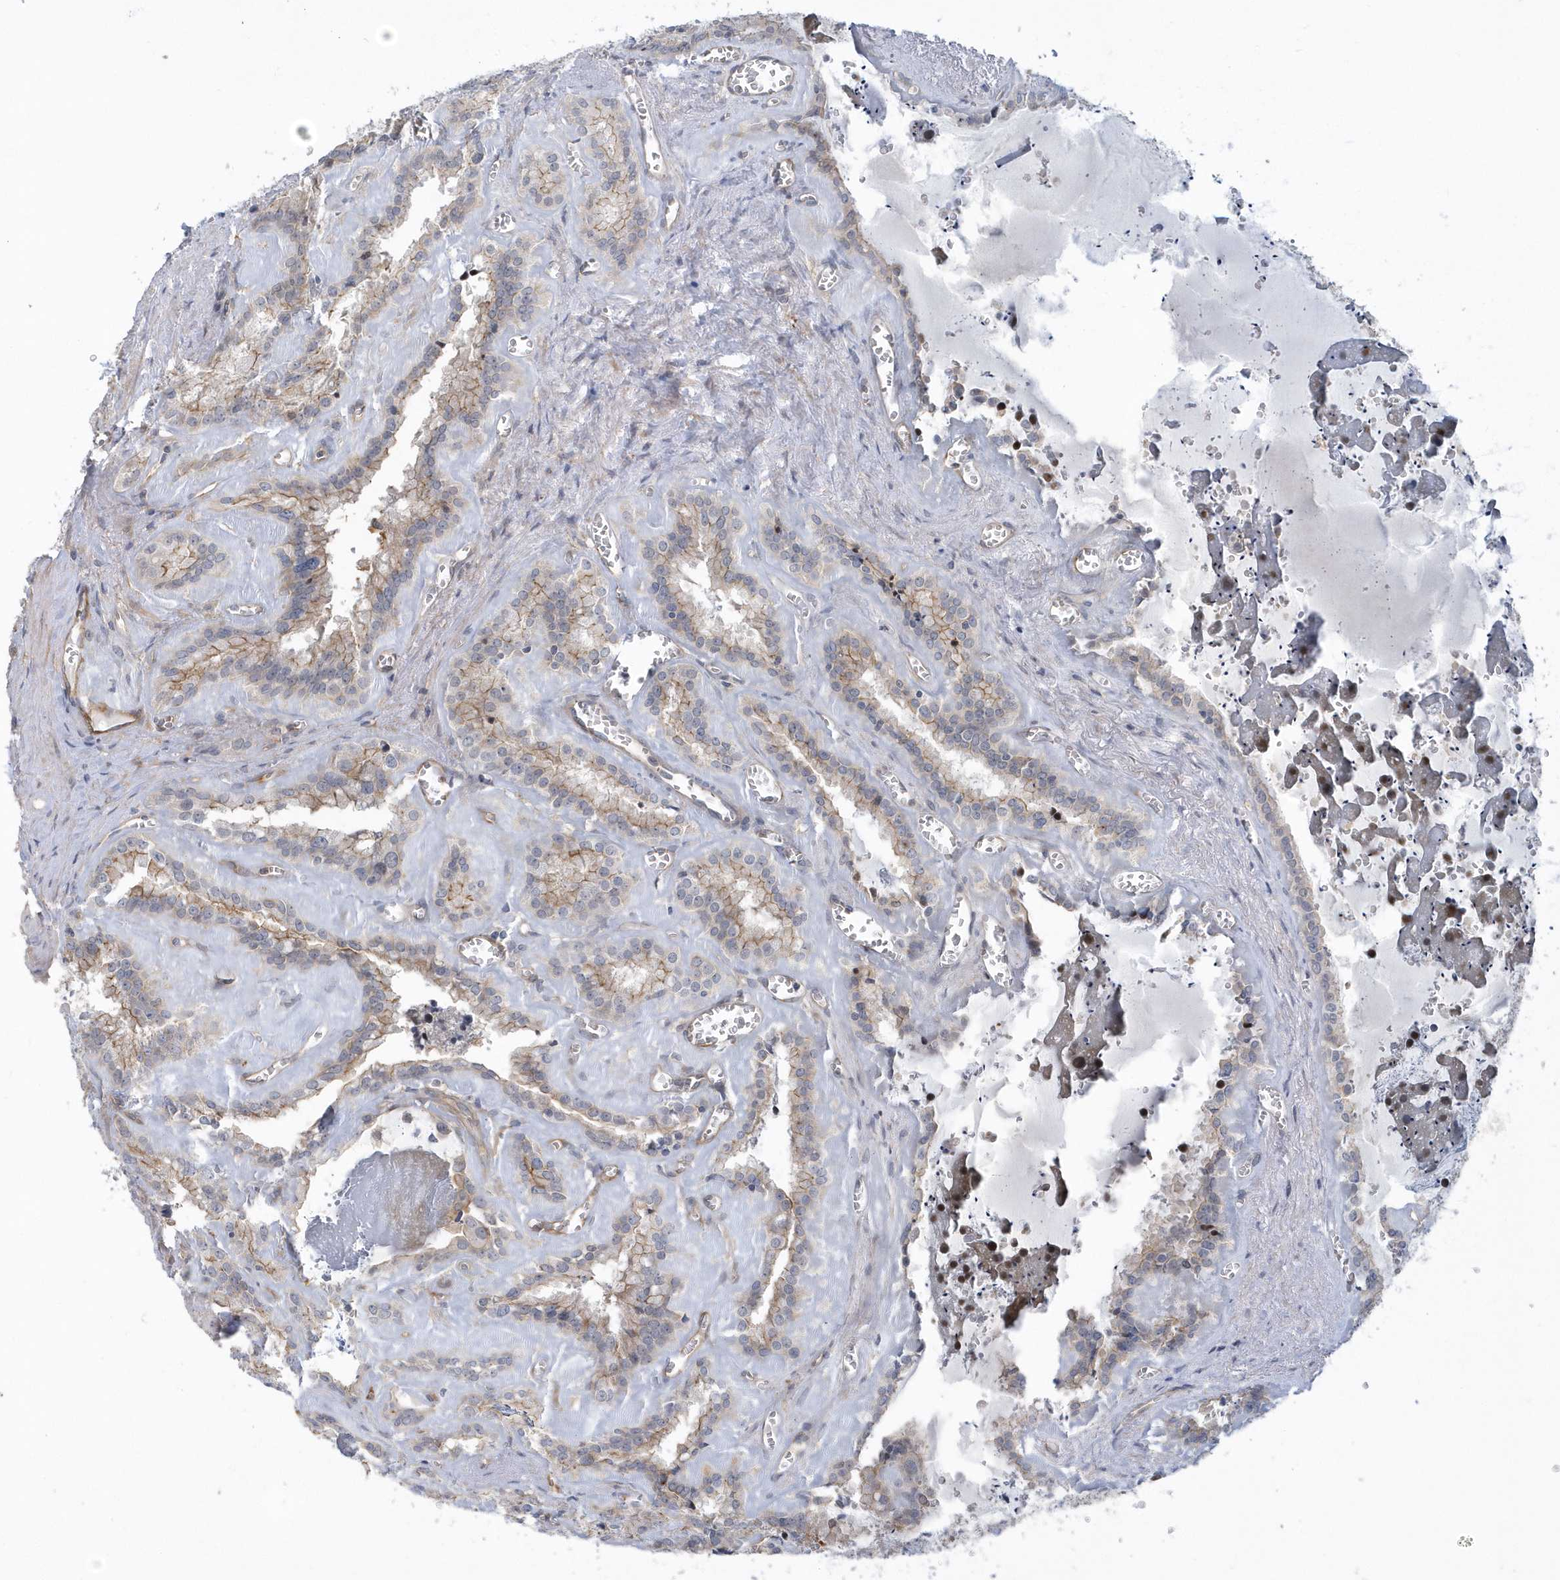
{"staining": {"intensity": "moderate", "quantity": "25%-75%", "location": "cytoplasmic/membranous"}, "tissue": "seminal vesicle", "cell_type": "Glandular cells", "image_type": "normal", "snomed": [{"axis": "morphology", "description": "Normal tissue, NOS"}, {"axis": "topography", "description": "Prostate"}, {"axis": "topography", "description": "Seminal veicle"}], "caption": "This histopathology image displays IHC staining of unremarkable human seminal vesicle, with medium moderate cytoplasmic/membranous staining in approximately 25%-75% of glandular cells.", "gene": "RAI14", "patient": {"sex": "male", "age": 59}}